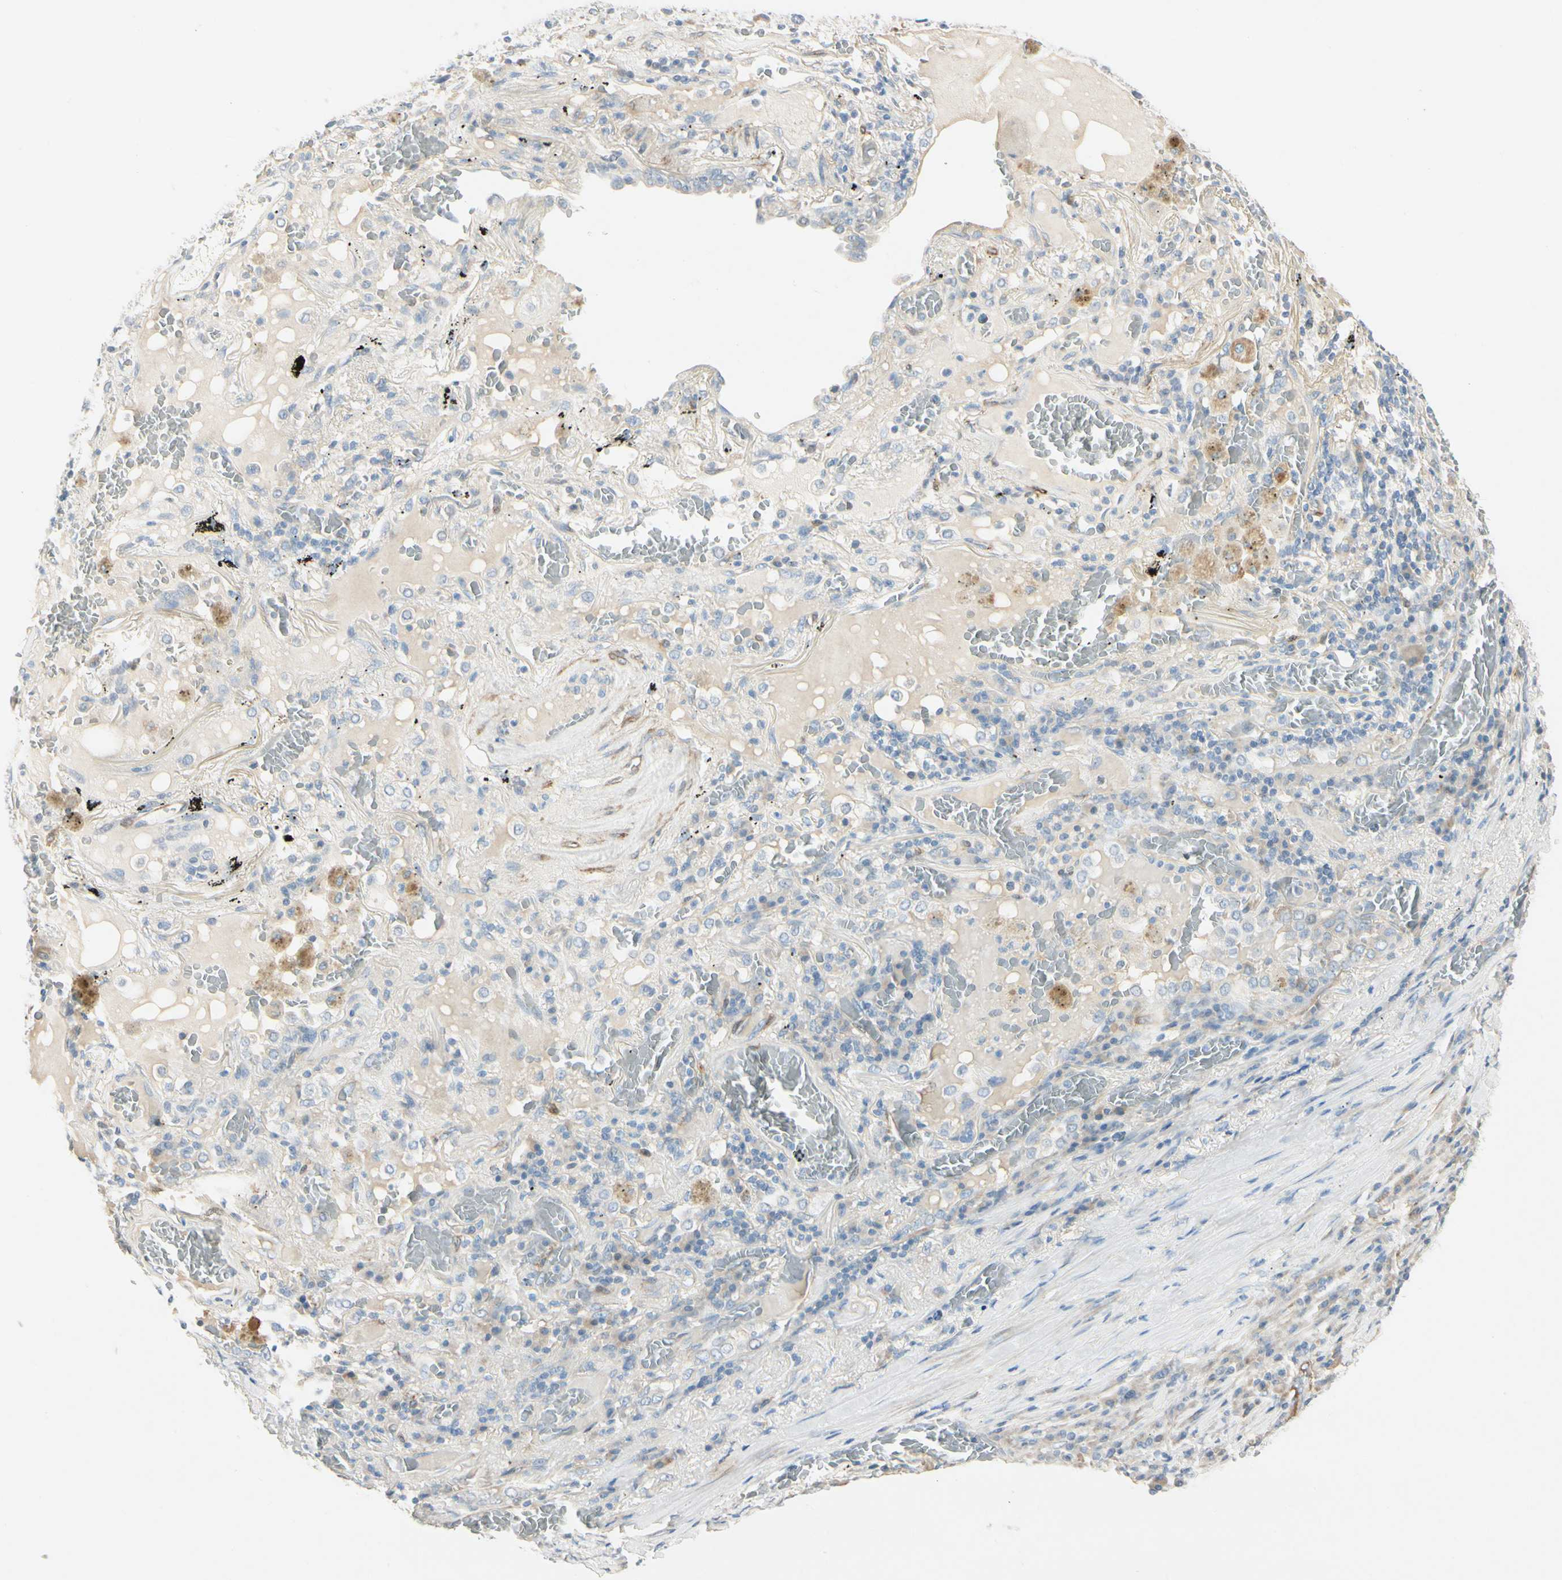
{"staining": {"intensity": "negative", "quantity": "none", "location": "none"}, "tissue": "lung cancer", "cell_type": "Tumor cells", "image_type": "cancer", "snomed": [{"axis": "morphology", "description": "Squamous cell carcinoma, NOS"}, {"axis": "topography", "description": "Lung"}], "caption": "Immunohistochemistry of lung squamous cell carcinoma exhibits no positivity in tumor cells.", "gene": "AMPH", "patient": {"sex": "male", "age": 57}}